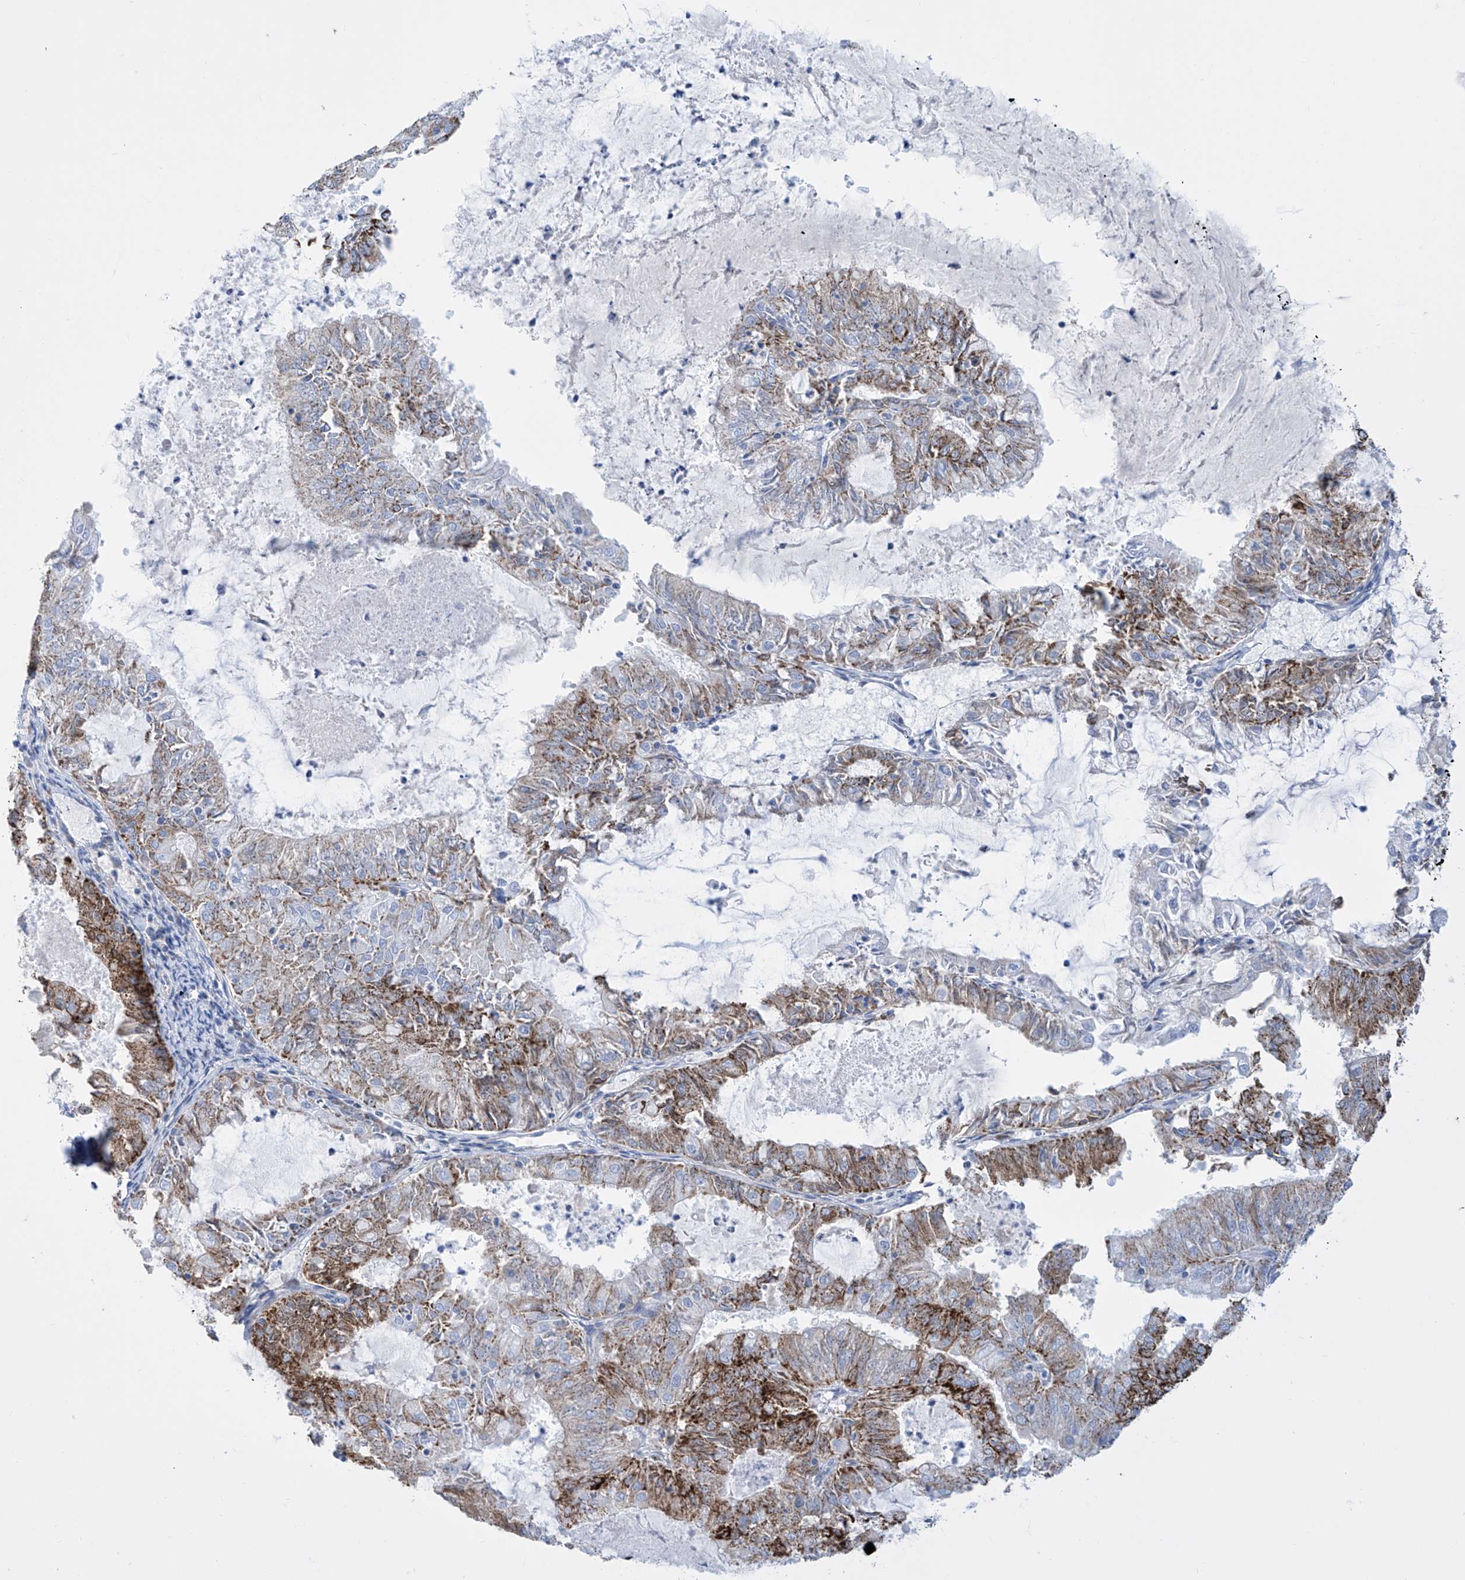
{"staining": {"intensity": "strong", "quantity": "25%-75%", "location": "cytoplasmic/membranous"}, "tissue": "endometrial cancer", "cell_type": "Tumor cells", "image_type": "cancer", "snomed": [{"axis": "morphology", "description": "Adenocarcinoma, NOS"}, {"axis": "topography", "description": "Endometrium"}], "caption": "An IHC histopathology image of neoplastic tissue is shown. Protein staining in brown labels strong cytoplasmic/membranous positivity in endometrial adenocarcinoma within tumor cells.", "gene": "ALDH6A1", "patient": {"sex": "female", "age": 57}}